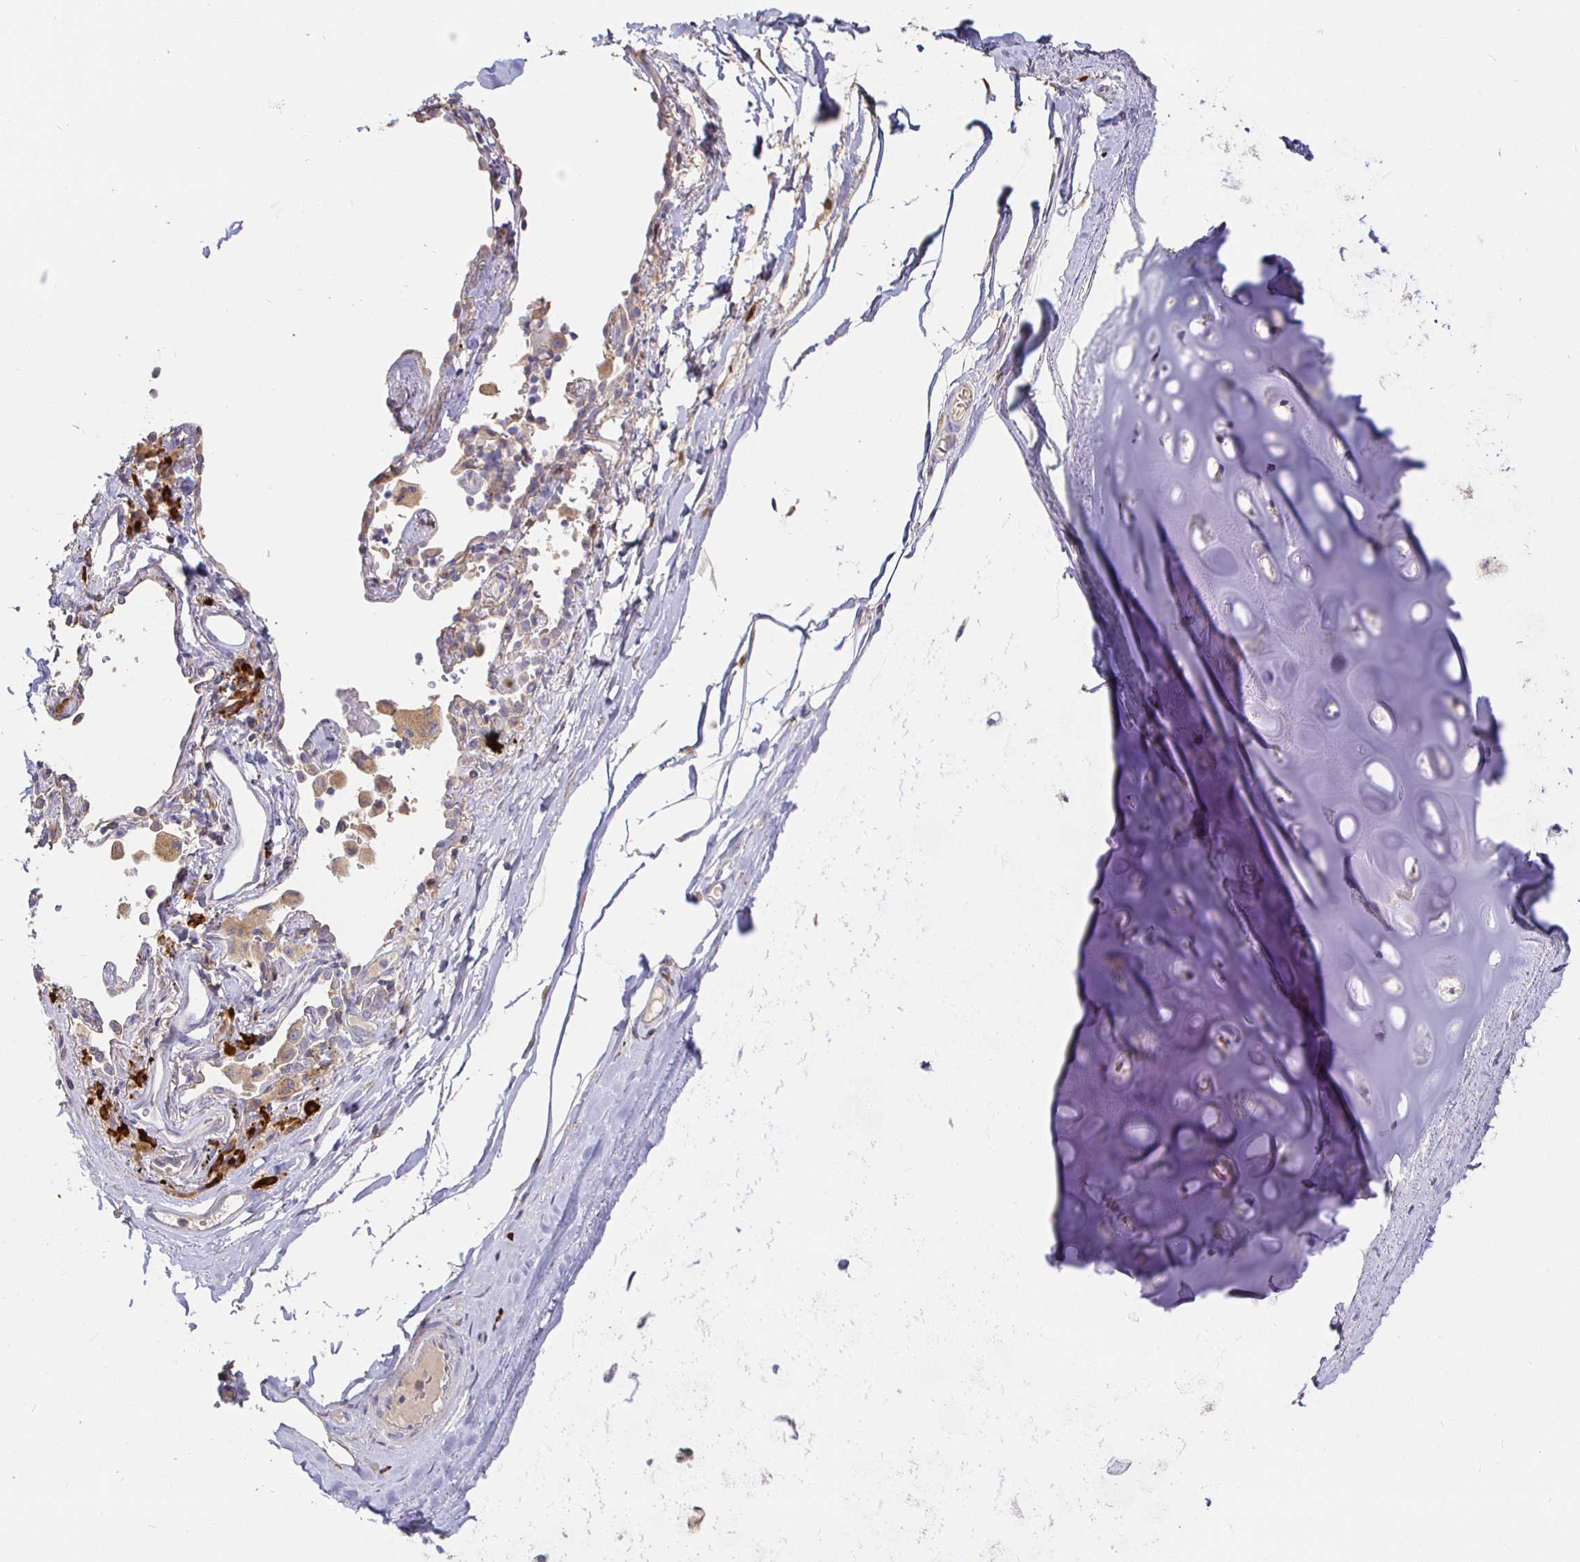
{"staining": {"intensity": "weak", "quantity": "<25%", "location": "cytoplasmic/membranous"}, "tissue": "soft tissue", "cell_type": "Chondrocytes", "image_type": "normal", "snomed": [{"axis": "morphology", "description": "Normal tissue, NOS"}, {"axis": "topography", "description": "Cartilage tissue"}, {"axis": "topography", "description": "Bronchus"}], "caption": "A micrograph of human soft tissue is negative for staining in chondrocytes. (DAB (3,3'-diaminobenzidine) immunohistochemistry (IHC) visualized using brightfield microscopy, high magnification).", "gene": "CXCR3", "patient": {"sex": "male", "age": 64}}